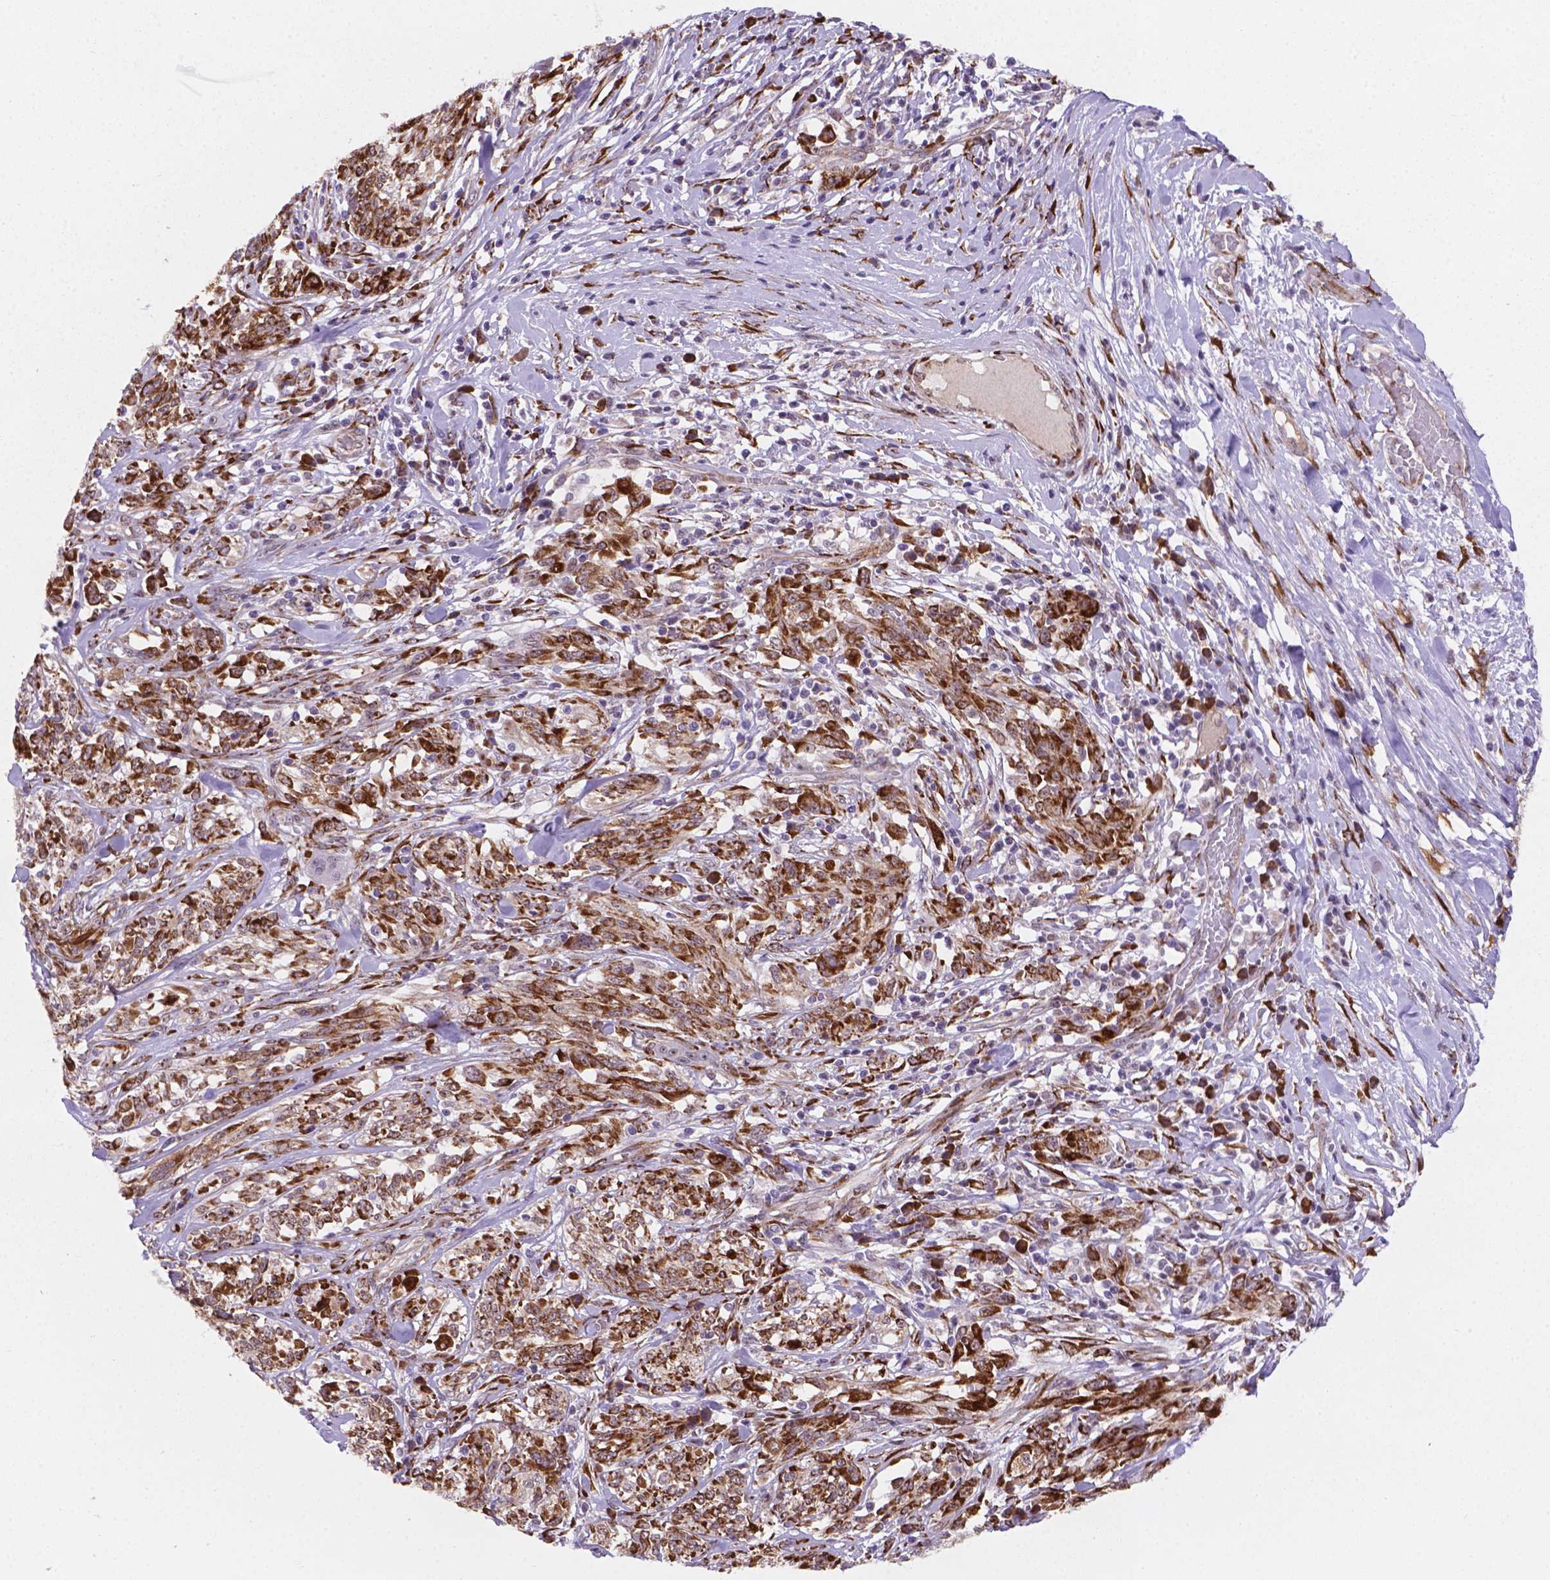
{"staining": {"intensity": "strong", "quantity": ">75%", "location": "cytoplasmic/membranous"}, "tissue": "melanoma", "cell_type": "Tumor cells", "image_type": "cancer", "snomed": [{"axis": "morphology", "description": "Malignant melanoma, NOS"}, {"axis": "topography", "description": "Skin"}], "caption": "An image of melanoma stained for a protein reveals strong cytoplasmic/membranous brown staining in tumor cells.", "gene": "FNIP1", "patient": {"sex": "female", "age": 91}}